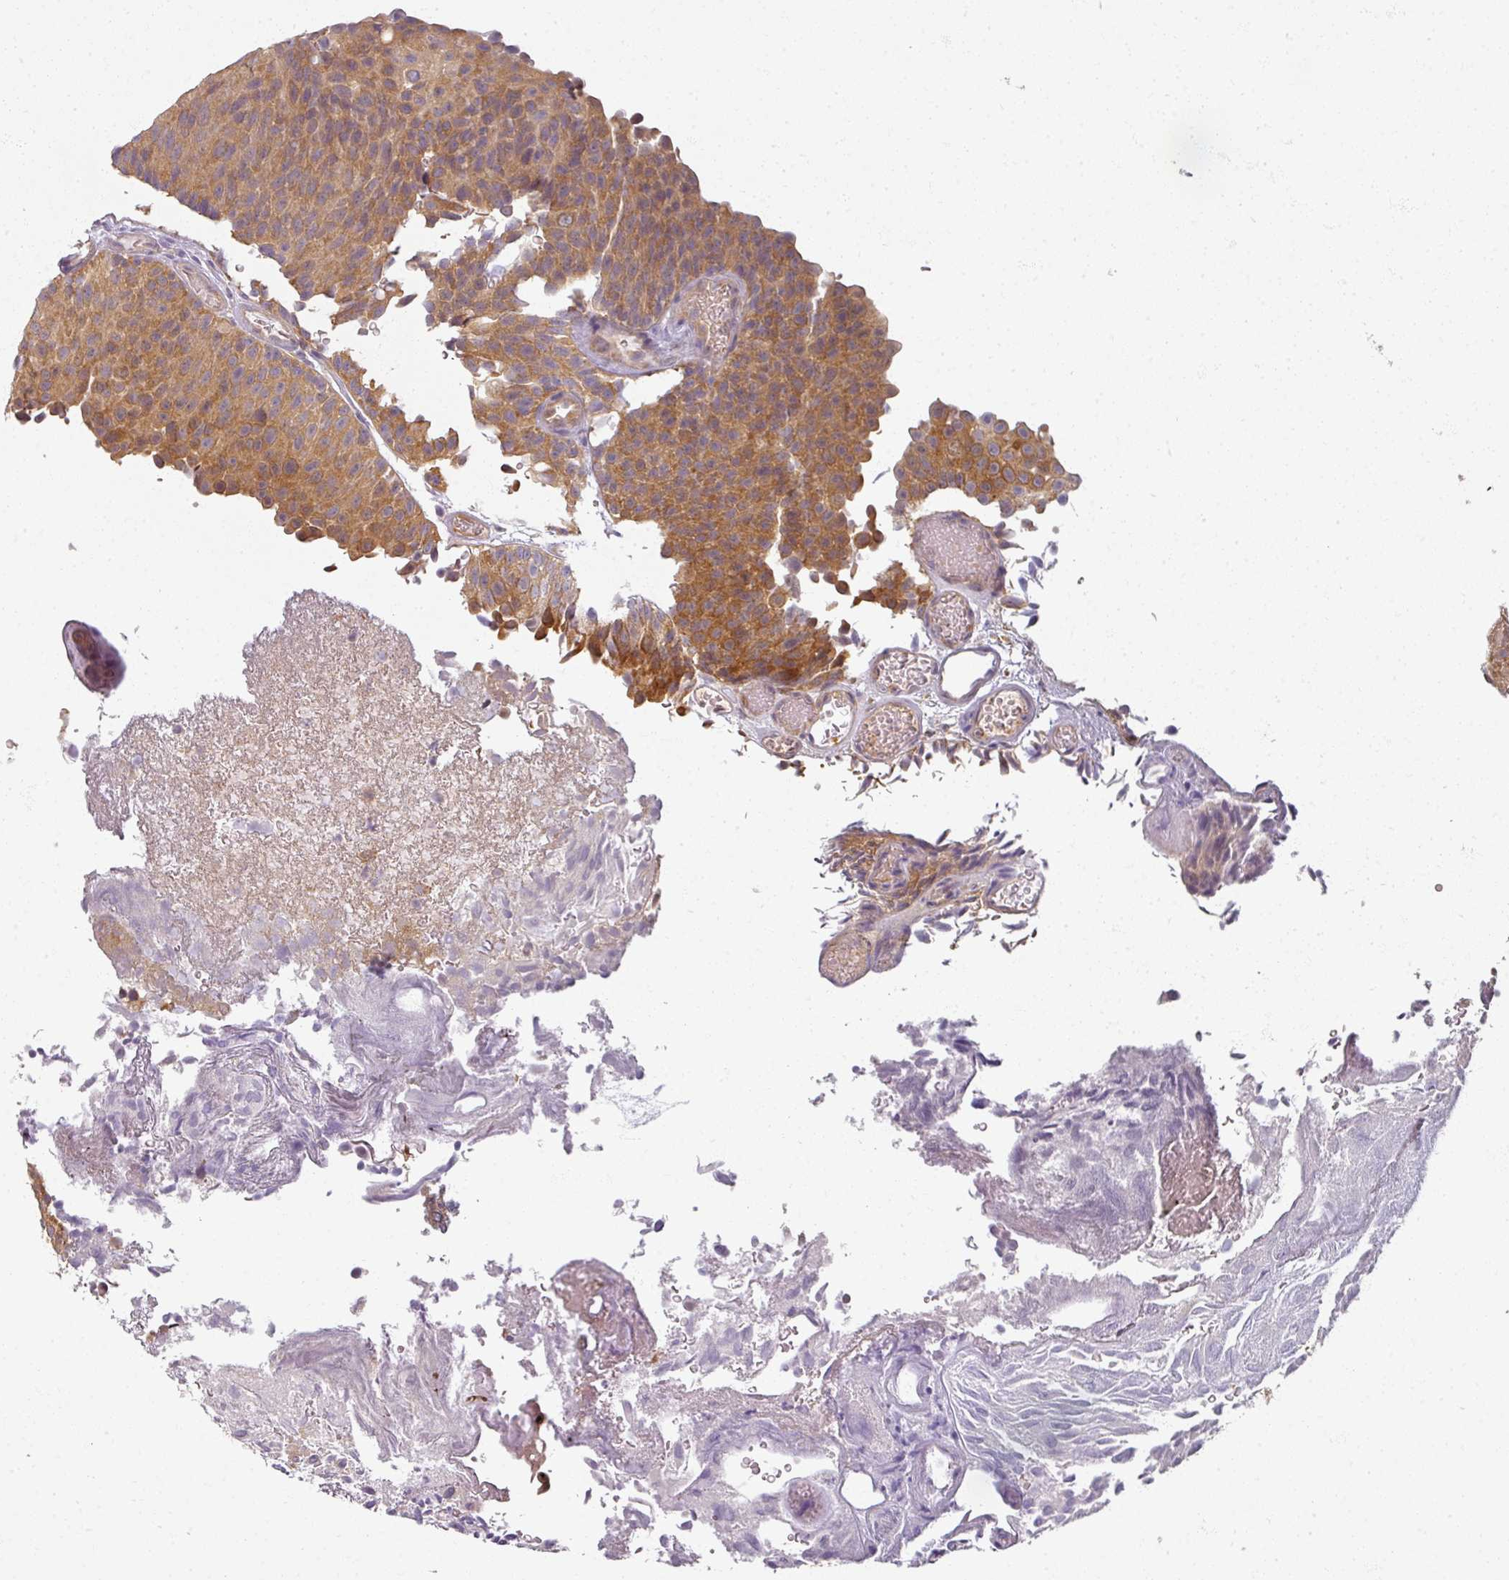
{"staining": {"intensity": "moderate", "quantity": ">75%", "location": "cytoplasmic/membranous"}, "tissue": "urothelial cancer", "cell_type": "Tumor cells", "image_type": "cancer", "snomed": [{"axis": "morphology", "description": "Urothelial carcinoma, Low grade"}, {"axis": "topography", "description": "Urinary bladder"}], "caption": "A histopathology image of urothelial cancer stained for a protein exhibits moderate cytoplasmic/membranous brown staining in tumor cells.", "gene": "AGPAT4", "patient": {"sex": "male", "age": 78}}